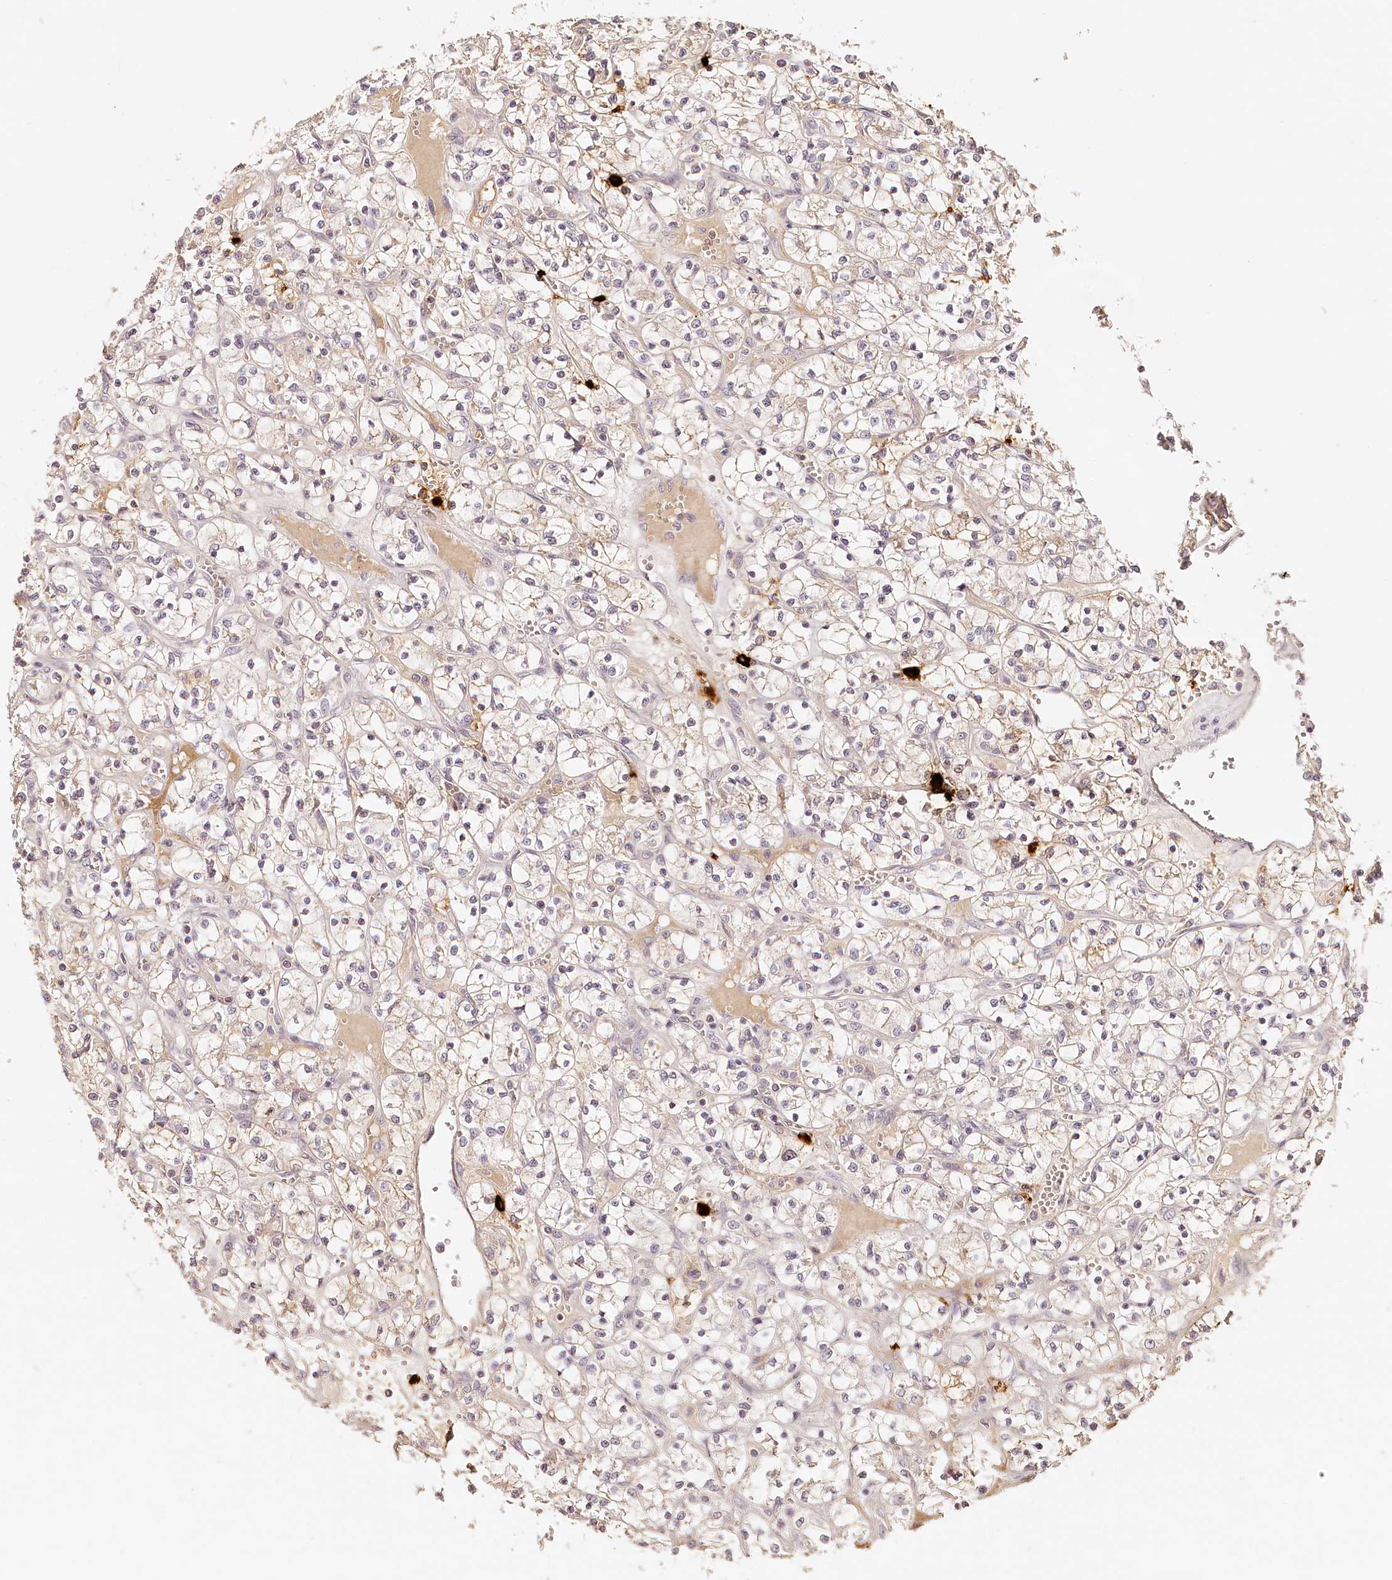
{"staining": {"intensity": "negative", "quantity": "none", "location": "none"}, "tissue": "renal cancer", "cell_type": "Tumor cells", "image_type": "cancer", "snomed": [{"axis": "morphology", "description": "Adenocarcinoma, NOS"}, {"axis": "topography", "description": "Kidney"}], "caption": "The micrograph demonstrates no significant expression in tumor cells of adenocarcinoma (renal).", "gene": "SYNGR1", "patient": {"sex": "female", "age": 69}}